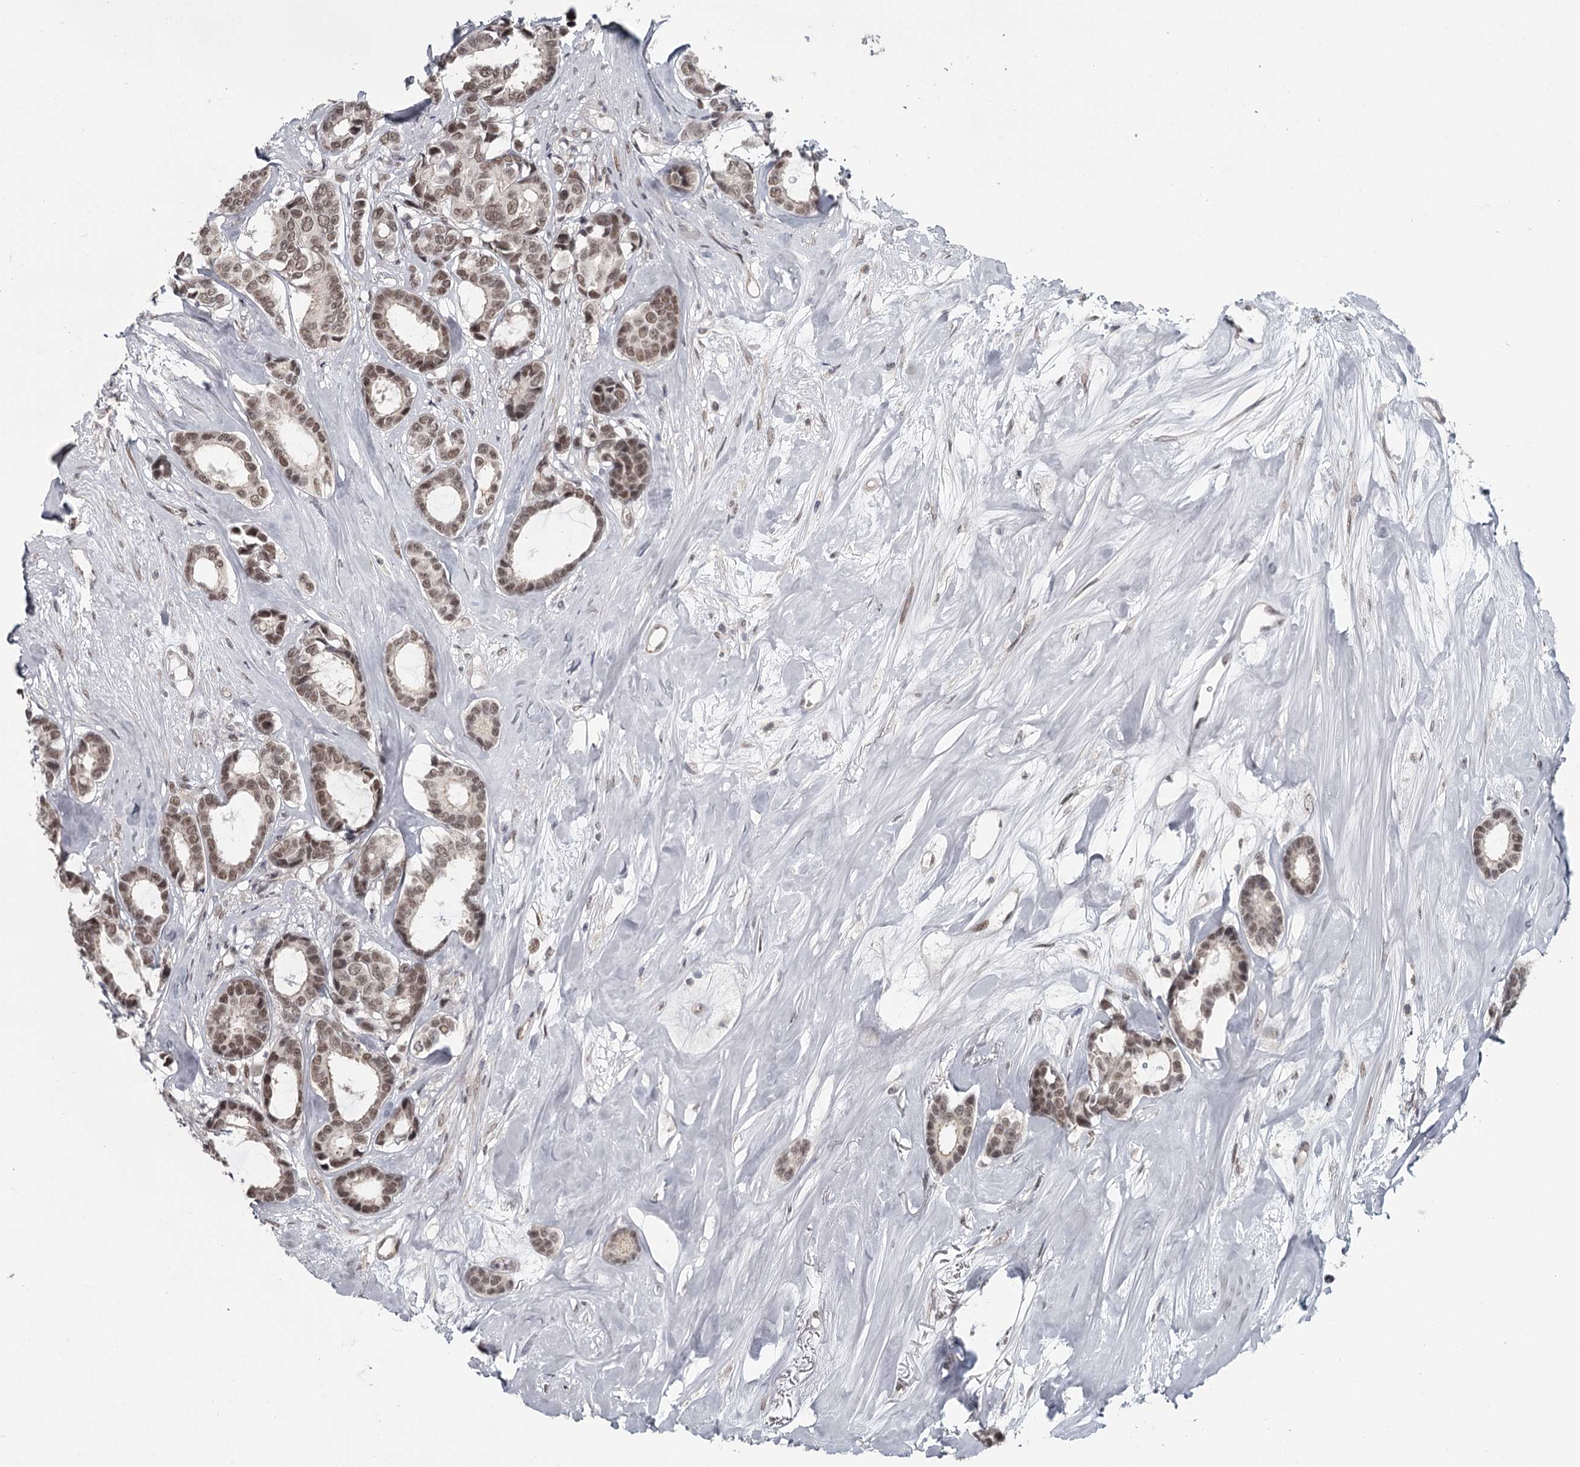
{"staining": {"intensity": "moderate", "quantity": ">75%", "location": "nuclear"}, "tissue": "breast cancer", "cell_type": "Tumor cells", "image_type": "cancer", "snomed": [{"axis": "morphology", "description": "Duct carcinoma"}, {"axis": "topography", "description": "Breast"}], "caption": "This image reveals breast cancer (intraductal carcinoma) stained with IHC to label a protein in brown. The nuclear of tumor cells show moderate positivity for the protein. Nuclei are counter-stained blue.", "gene": "FAM13C", "patient": {"sex": "female", "age": 87}}